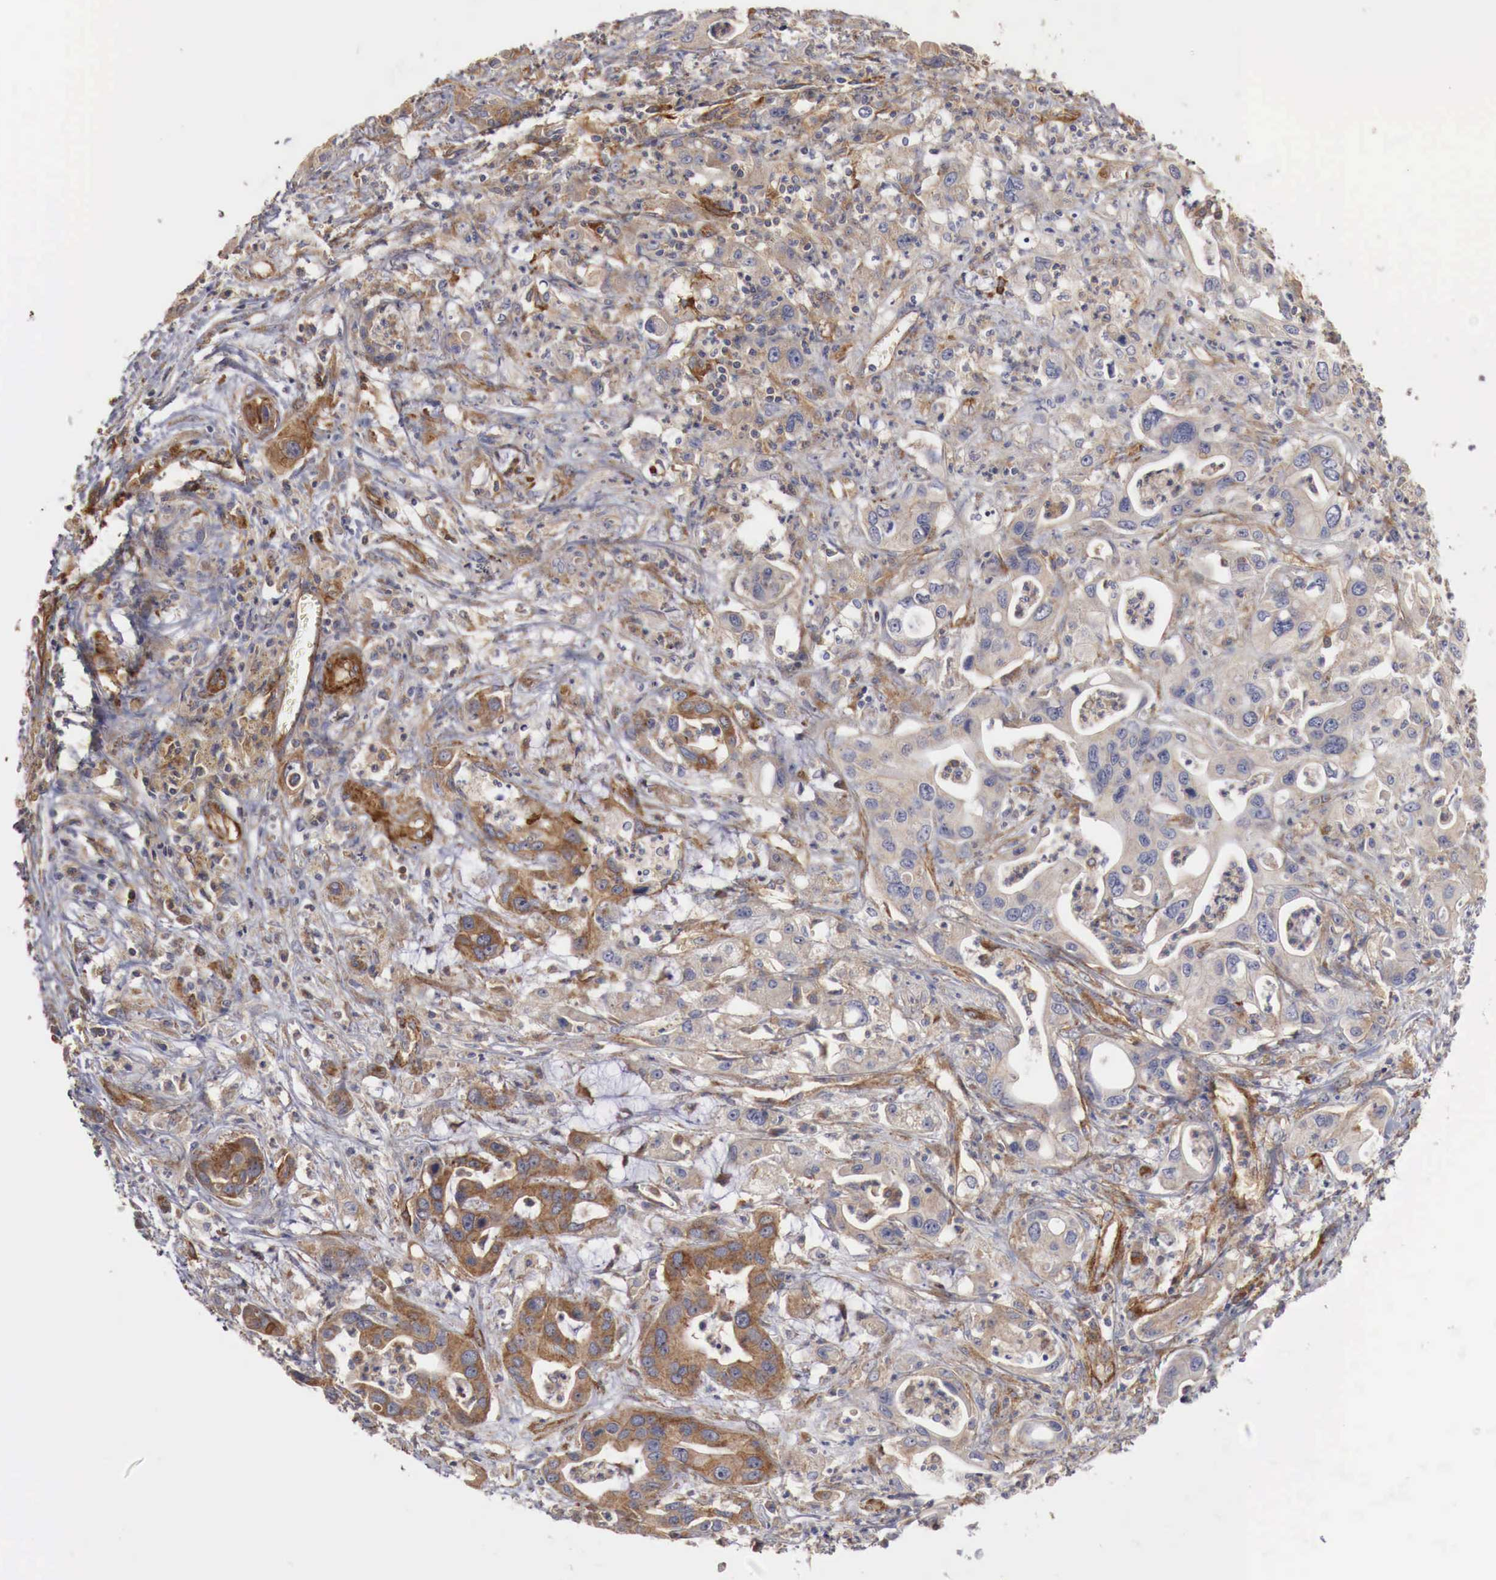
{"staining": {"intensity": "weak", "quantity": ">75%", "location": "cytoplasmic/membranous"}, "tissue": "liver cancer", "cell_type": "Tumor cells", "image_type": "cancer", "snomed": [{"axis": "morphology", "description": "Cholangiocarcinoma"}, {"axis": "topography", "description": "Liver"}], "caption": "IHC photomicrograph of human liver cancer (cholangiocarcinoma) stained for a protein (brown), which displays low levels of weak cytoplasmic/membranous positivity in about >75% of tumor cells.", "gene": "ARMCX4", "patient": {"sex": "female", "age": 65}}